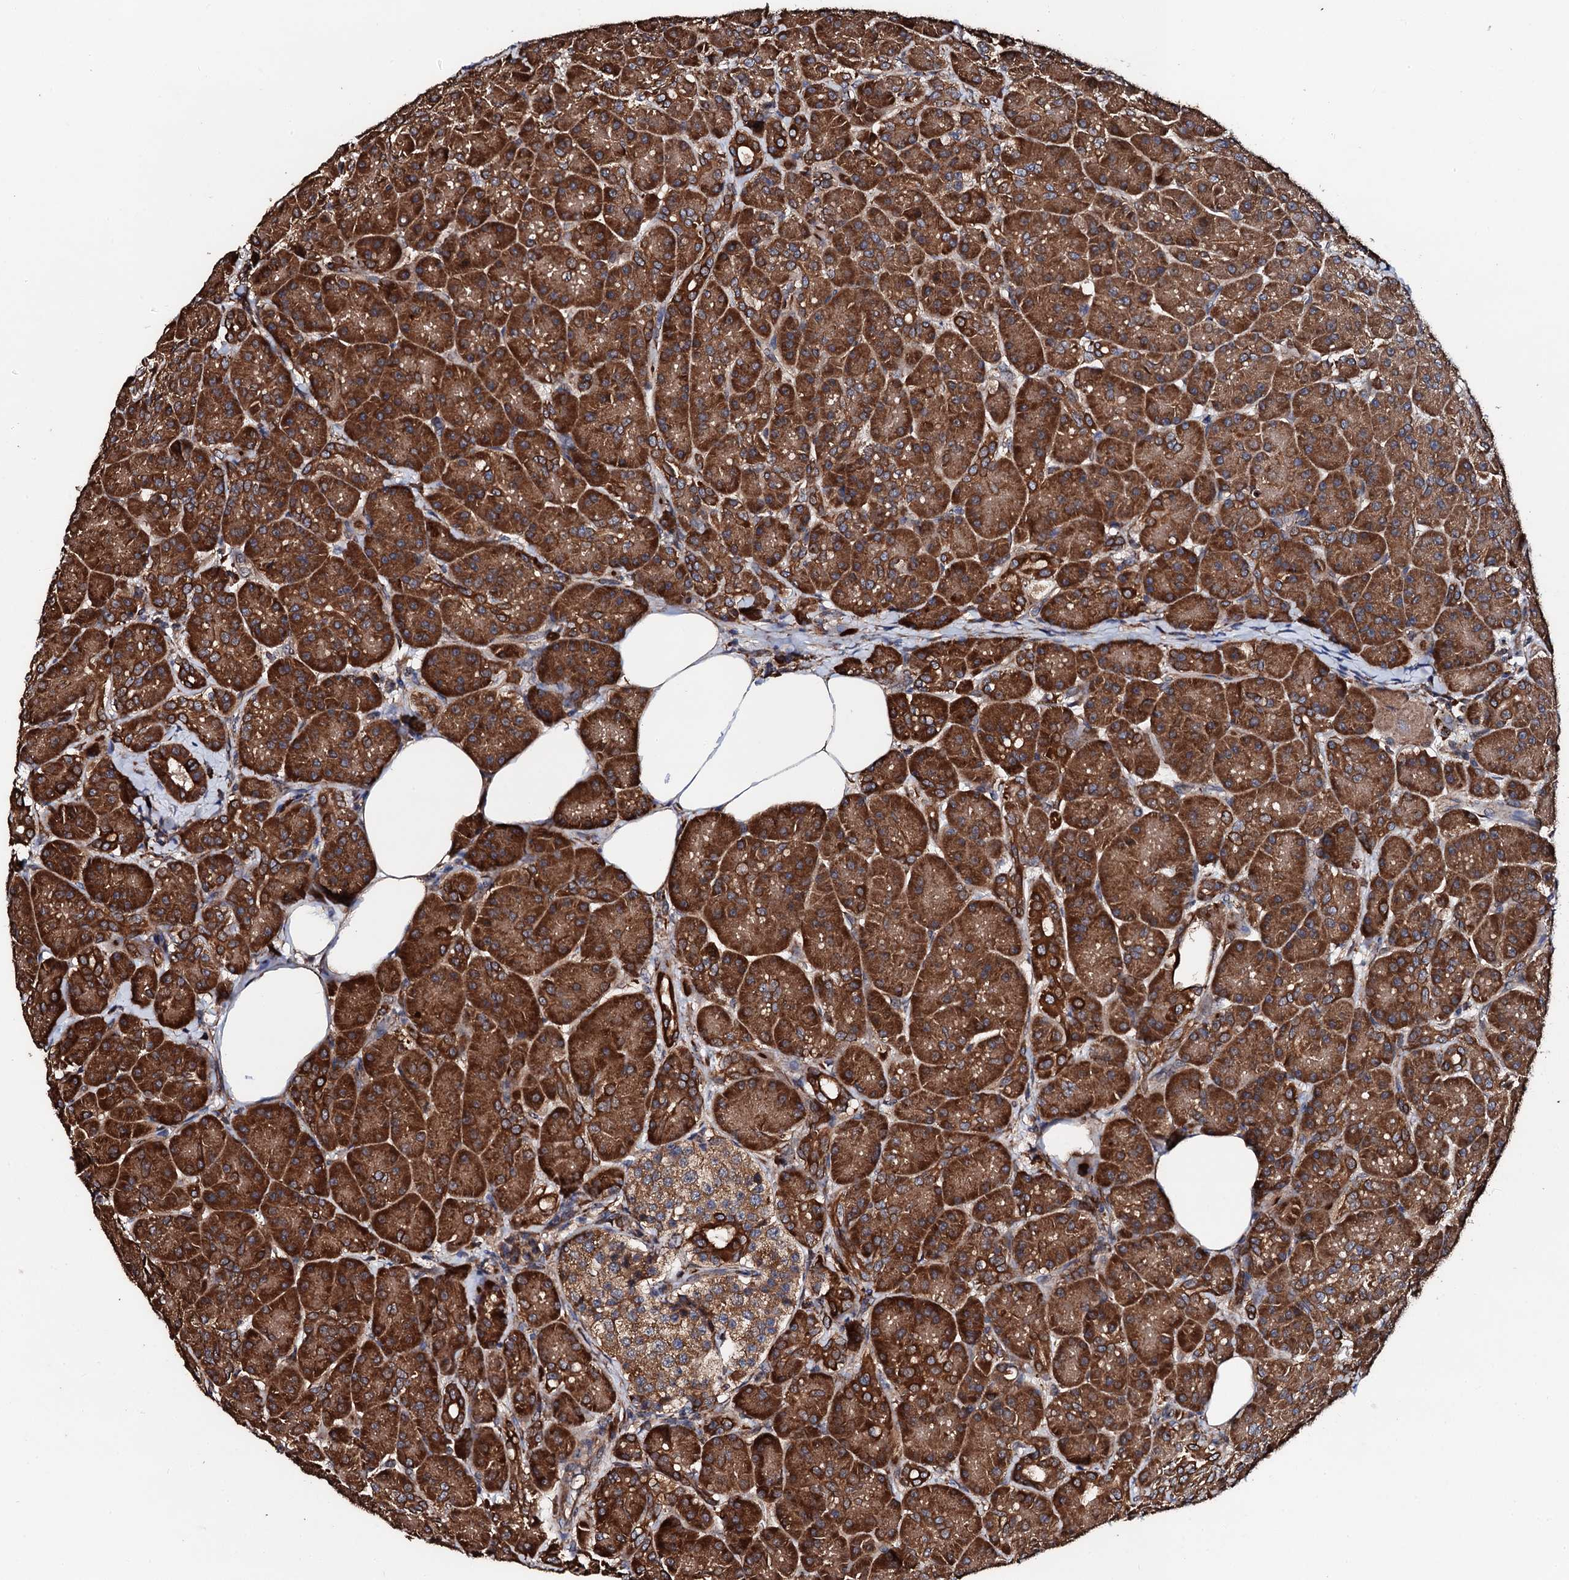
{"staining": {"intensity": "strong", "quantity": ">75%", "location": "cytoplasmic/membranous"}, "tissue": "pancreas", "cell_type": "Exocrine glandular cells", "image_type": "normal", "snomed": [{"axis": "morphology", "description": "Normal tissue, NOS"}, {"axis": "topography", "description": "Pancreas"}], "caption": "Immunohistochemical staining of benign human pancreas displays high levels of strong cytoplasmic/membranous staining in approximately >75% of exocrine glandular cells.", "gene": "CKAP5", "patient": {"sex": "male", "age": 63}}